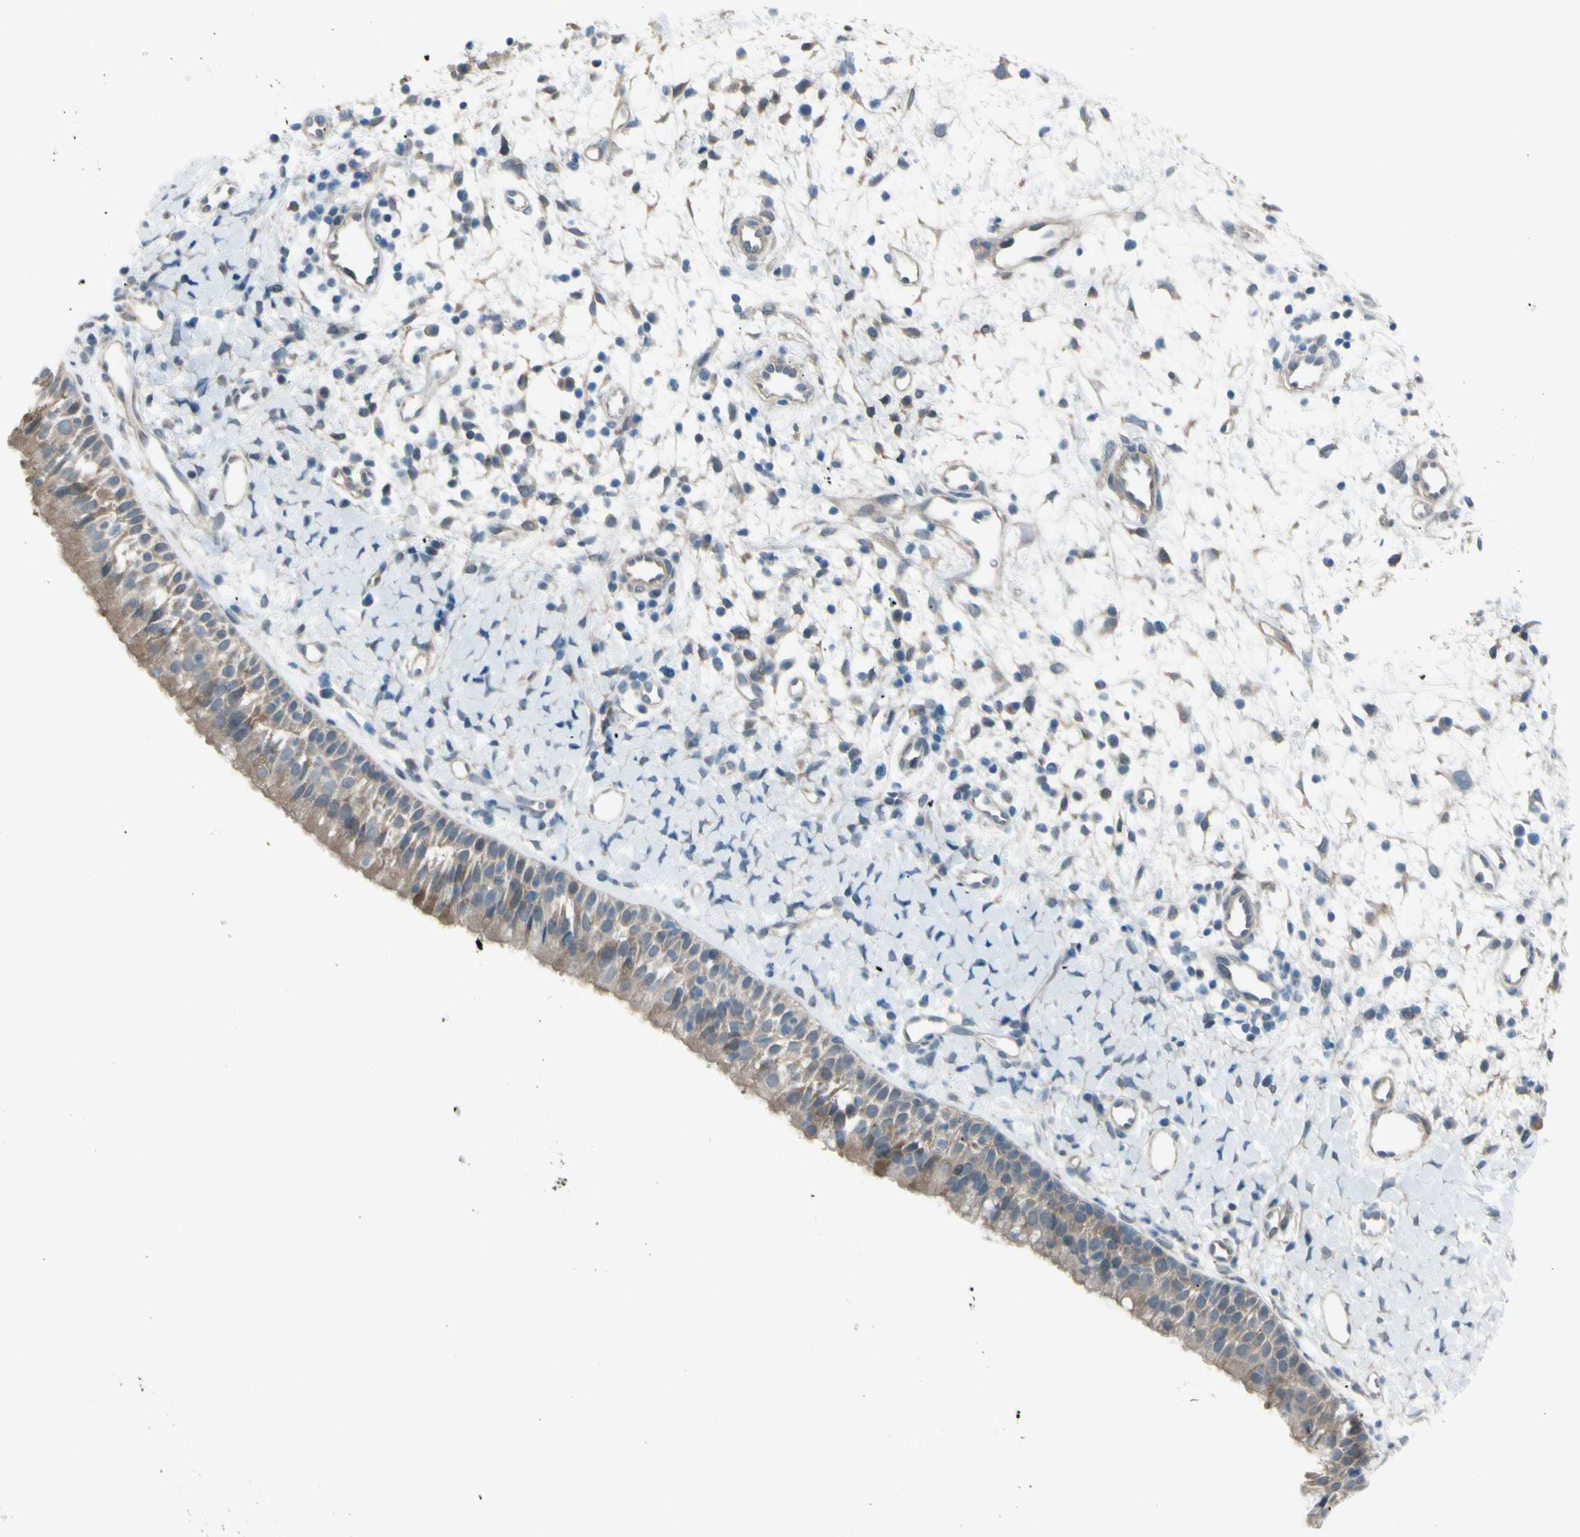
{"staining": {"intensity": "weak", "quantity": ">75%", "location": "cytoplasmic/membranous"}, "tissue": "nasopharynx", "cell_type": "Respiratory epithelial cells", "image_type": "normal", "snomed": [{"axis": "morphology", "description": "Normal tissue, NOS"}, {"axis": "topography", "description": "Nasopharynx"}], "caption": "Nasopharynx stained with DAB immunohistochemistry exhibits low levels of weak cytoplasmic/membranous expression in about >75% of respiratory epithelial cells.", "gene": "YWHAQ", "patient": {"sex": "male", "age": 22}}